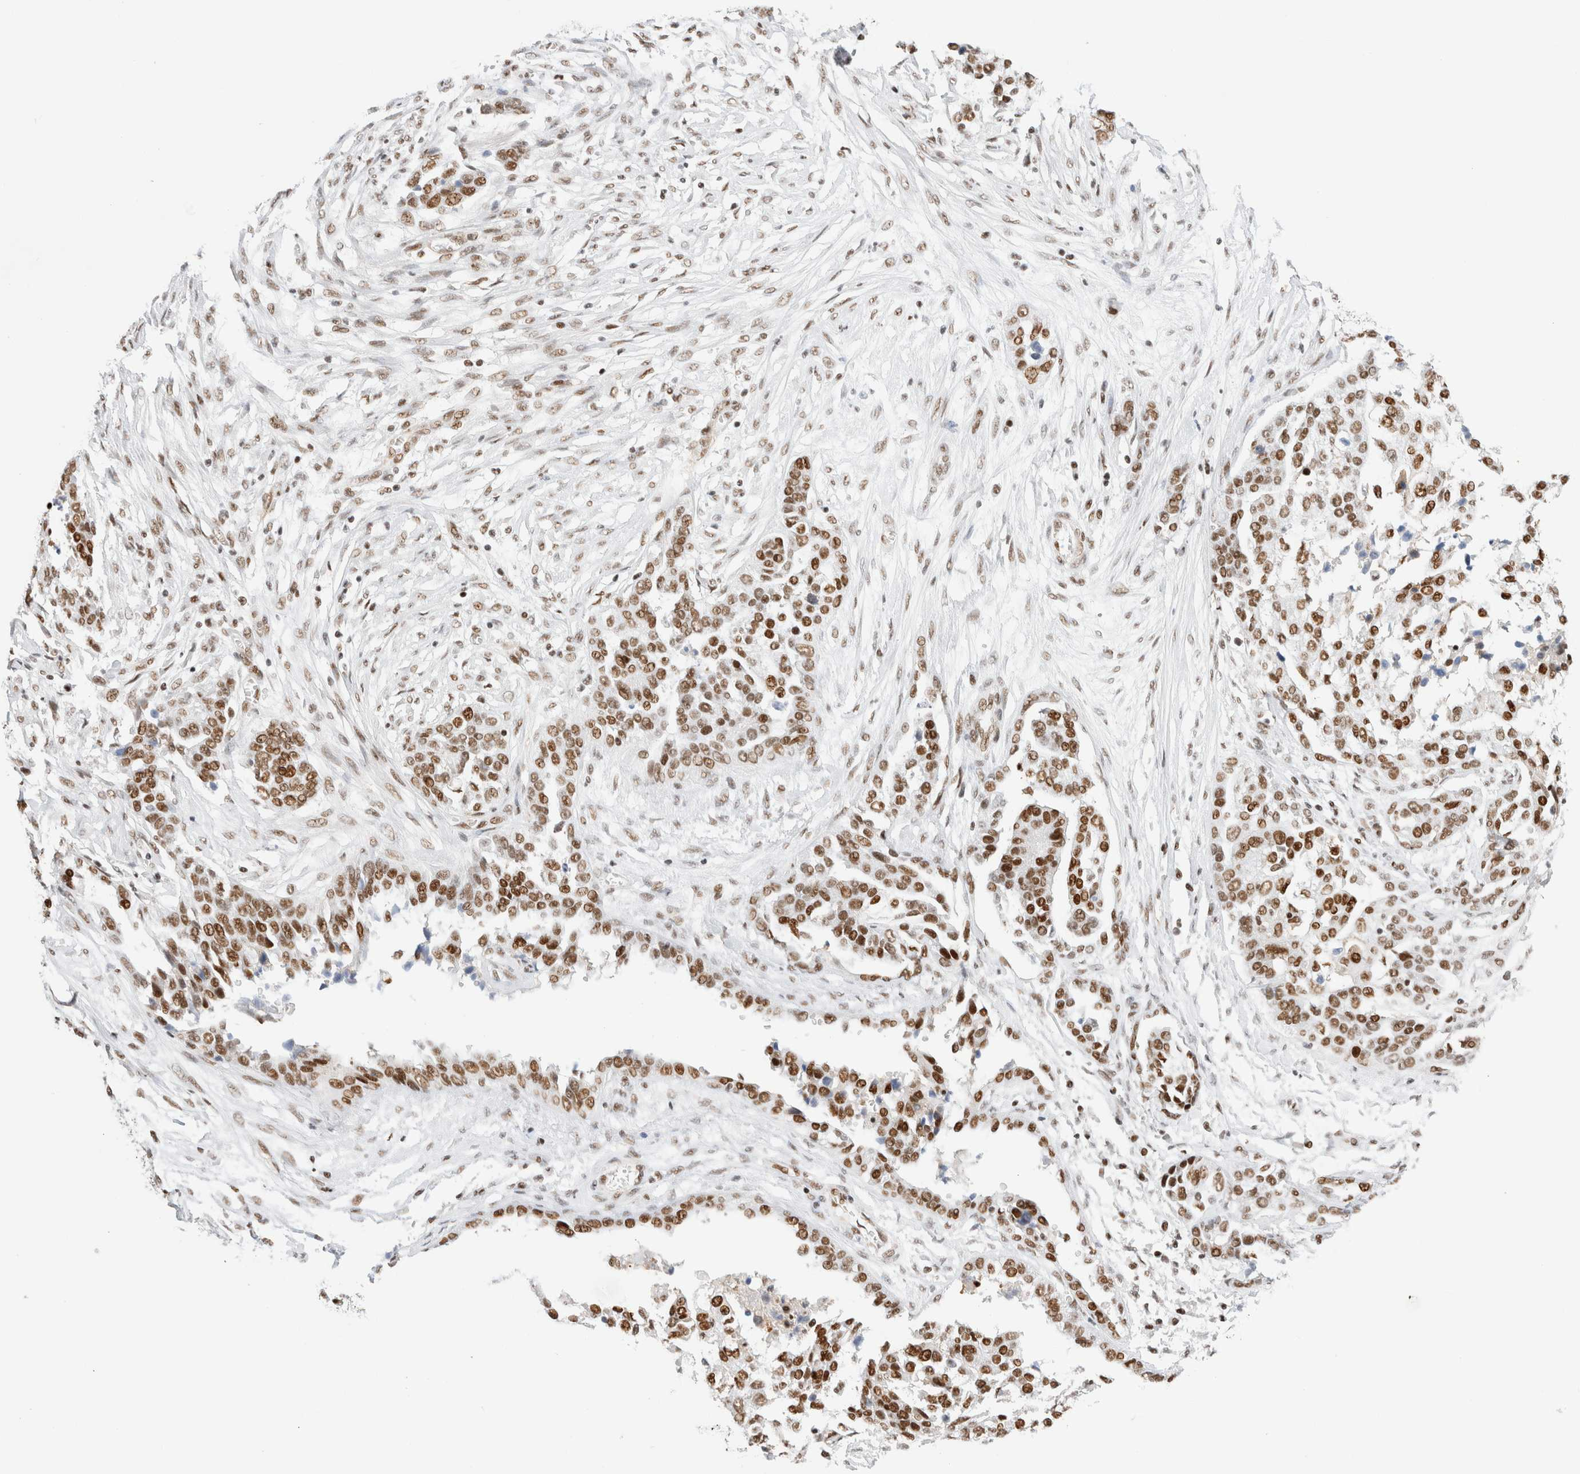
{"staining": {"intensity": "strong", "quantity": ">75%", "location": "nuclear"}, "tissue": "ovarian cancer", "cell_type": "Tumor cells", "image_type": "cancer", "snomed": [{"axis": "morphology", "description": "Cystadenocarcinoma, serous, NOS"}, {"axis": "topography", "description": "Ovary"}], "caption": "Human ovarian serous cystadenocarcinoma stained for a protein (brown) demonstrates strong nuclear positive staining in about >75% of tumor cells.", "gene": "ZNF282", "patient": {"sex": "female", "age": 44}}